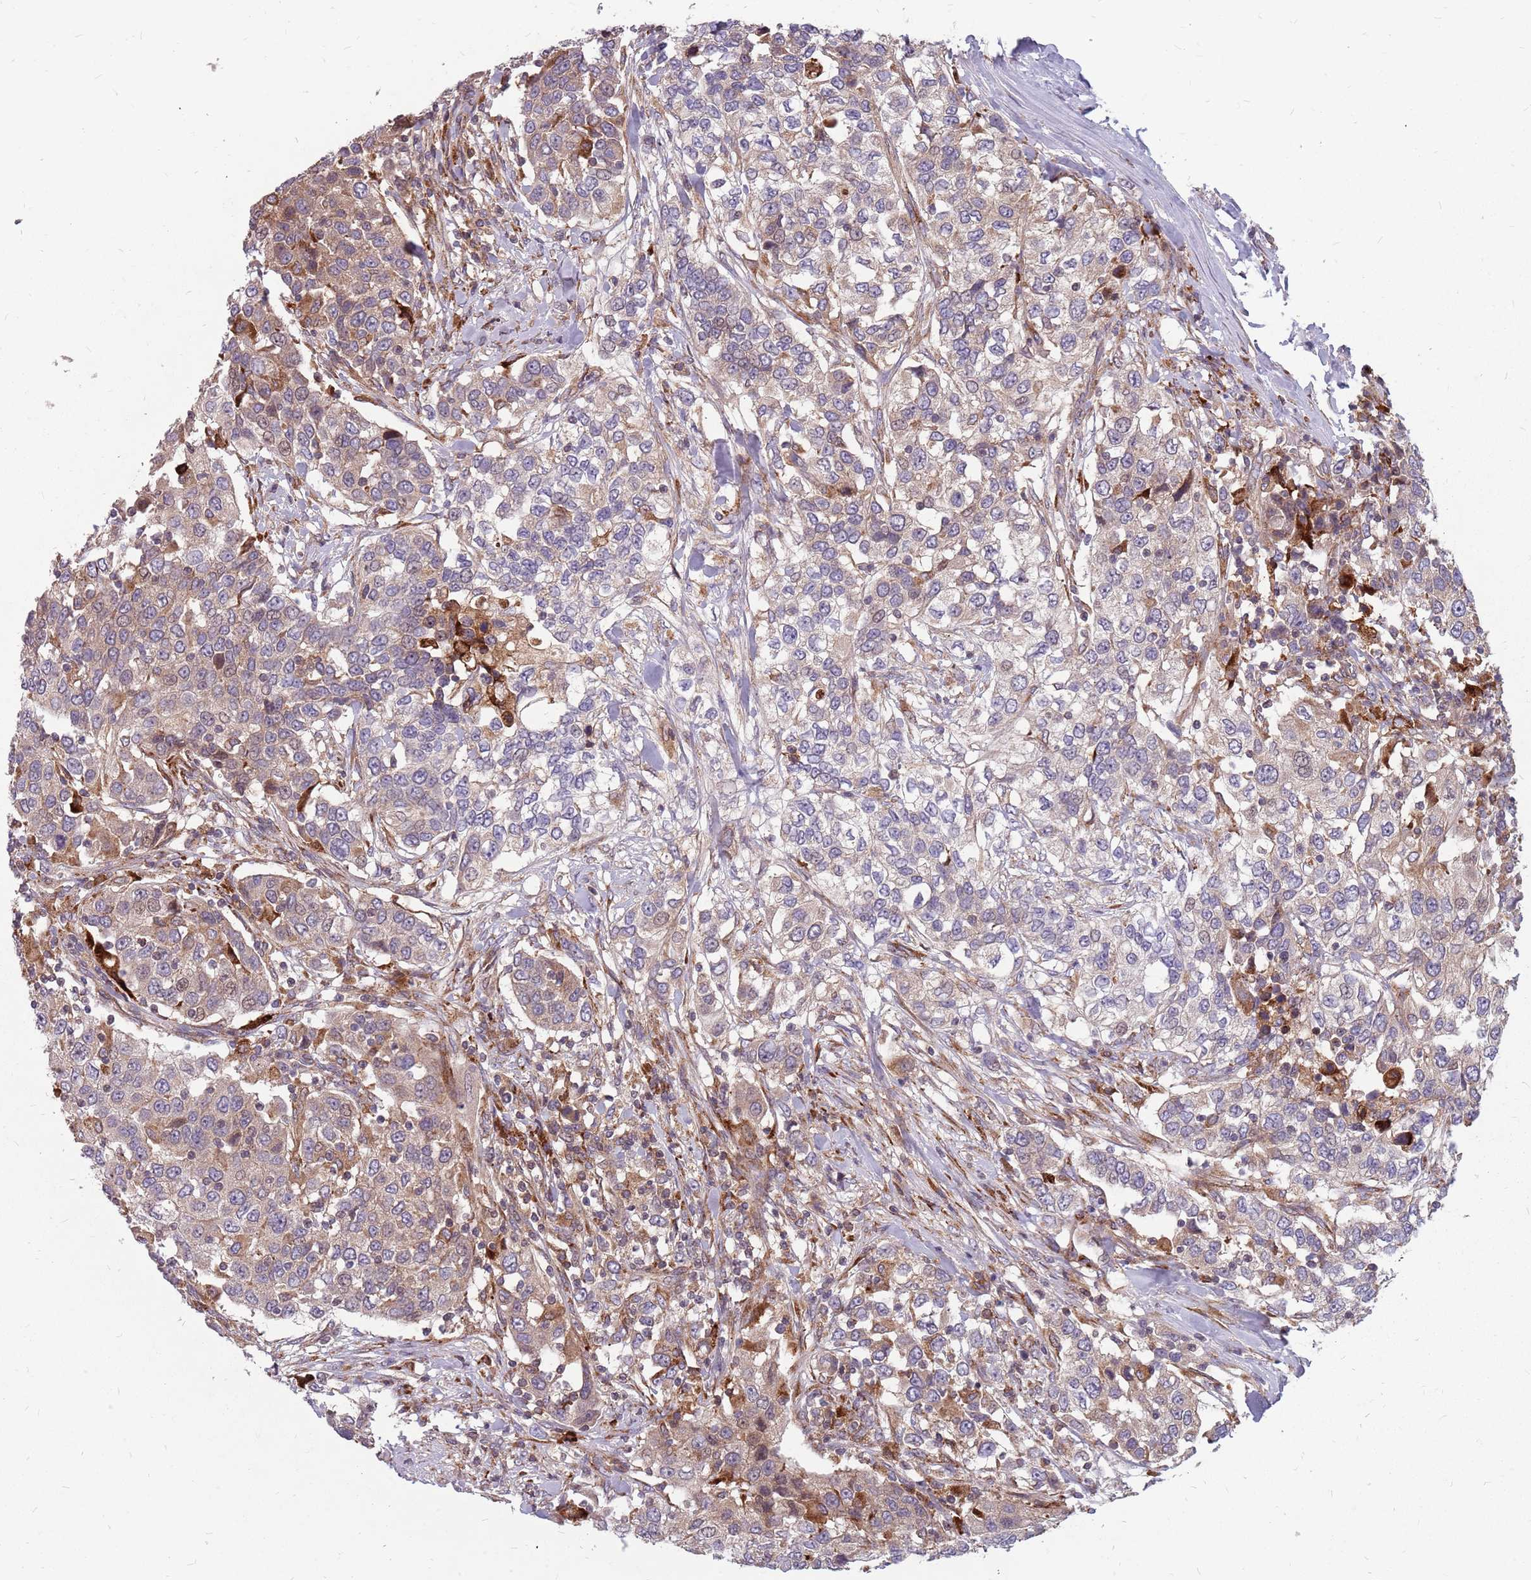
{"staining": {"intensity": "weak", "quantity": "25%-75%", "location": "cytoplasmic/membranous"}, "tissue": "urothelial cancer", "cell_type": "Tumor cells", "image_type": "cancer", "snomed": [{"axis": "morphology", "description": "Urothelial carcinoma, High grade"}, {"axis": "topography", "description": "Urinary bladder"}], "caption": "A brown stain highlights weak cytoplasmic/membranous expression of a protein in urothelial cancer tumor cells.", "gene": "NME4", "patient": {"sex": "female", "age": 80}}